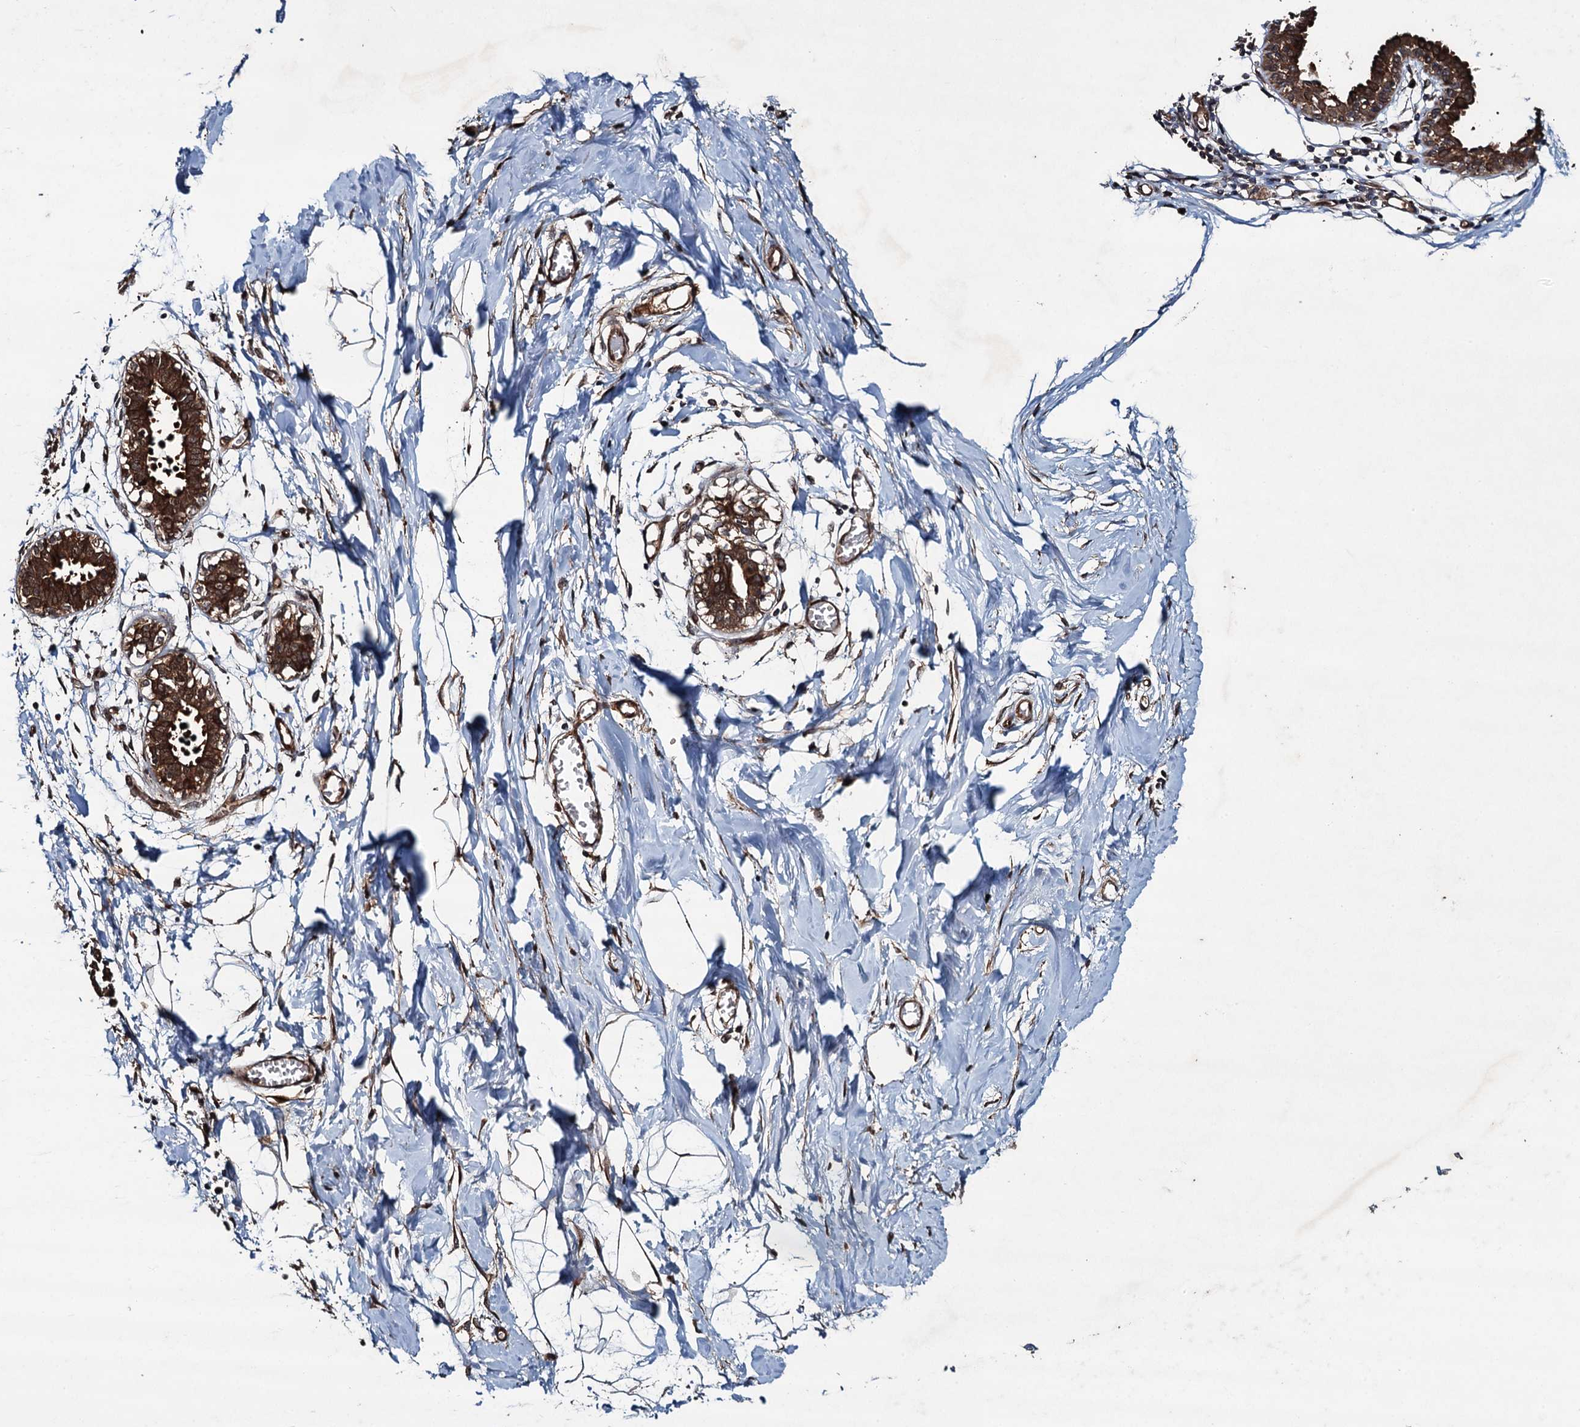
{"staining": {"intensity": "moderate", "quantity": "25%-75%", "location": "cytoplasmic/membranous"}, "tissue": "breast", "cell_type": "Adipocytes", "image_type": "normal", "snomed": [{"axis": "morphology", "description": "Normal tissue, NOS"}, {"axis": "topography", "description": "Breast"}], "caption": "Moderate cytoplasmic/membranous protein positivity is identified in approximately 25%-75% of adipocytes in breast.", "gene": "RHOBTB1", "patient": {"sex": "female", "age": 27}}